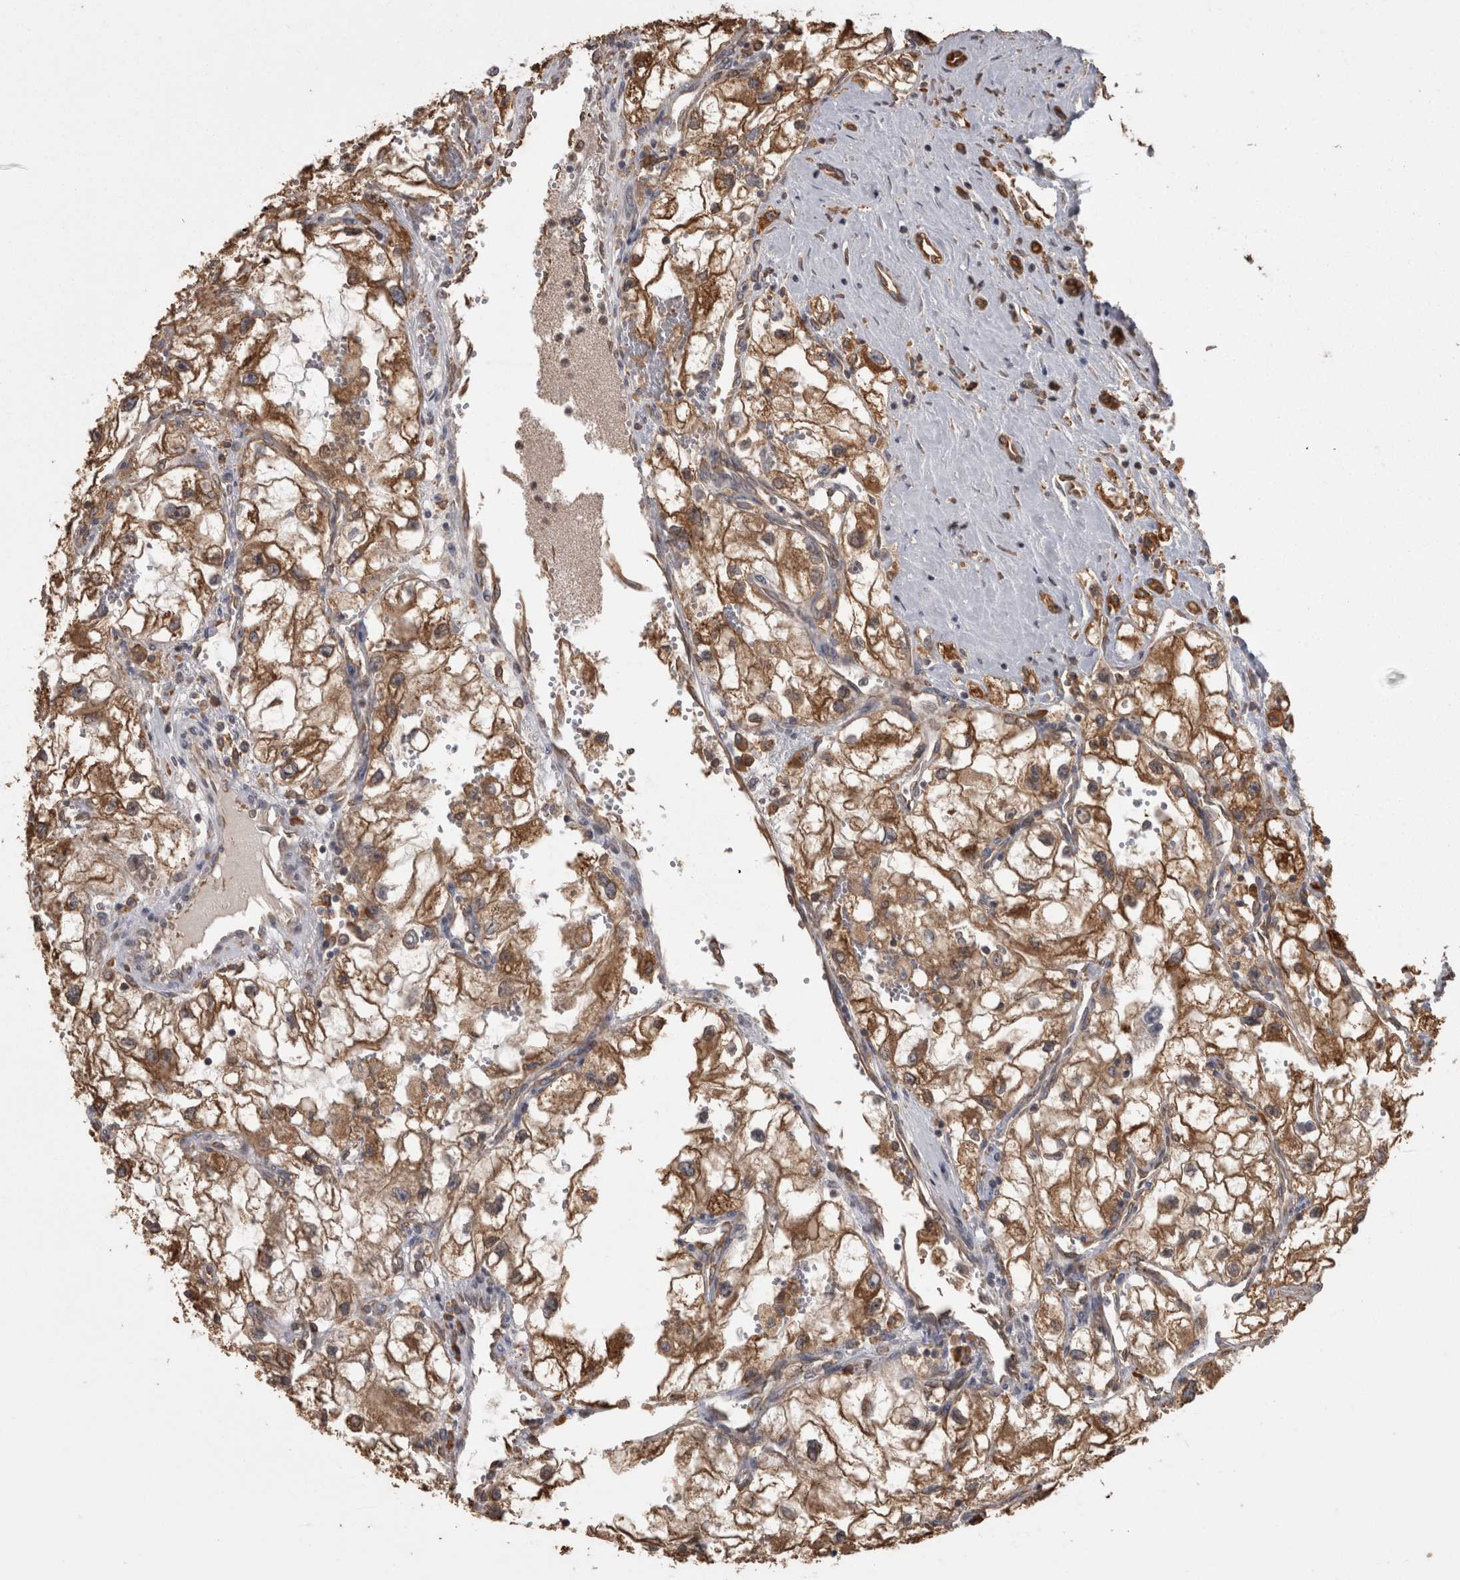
{"staining": {"intensity": "moderate", "quantity": ">75%", "location": "cytoplasmic/membranous"}, "tissue": "renal cancer", "cell_type": "Tumor cells", "image_type": "cancer", "snomed": [{"axis": "morphology", "description": "Adenocarcinoma, NOS"}, {"axis": "topography", "description": "Kidney"}], "caption": "Tumor cells exhibit moderate cytoplasmic/membranous staining in about >75% of cells in renal cancer (adenocarcinoma). (DAB IHC with brightfield microscopy, high magnification).", "gene": "PON2", "patient": {"sex": "female", "age": 70}}